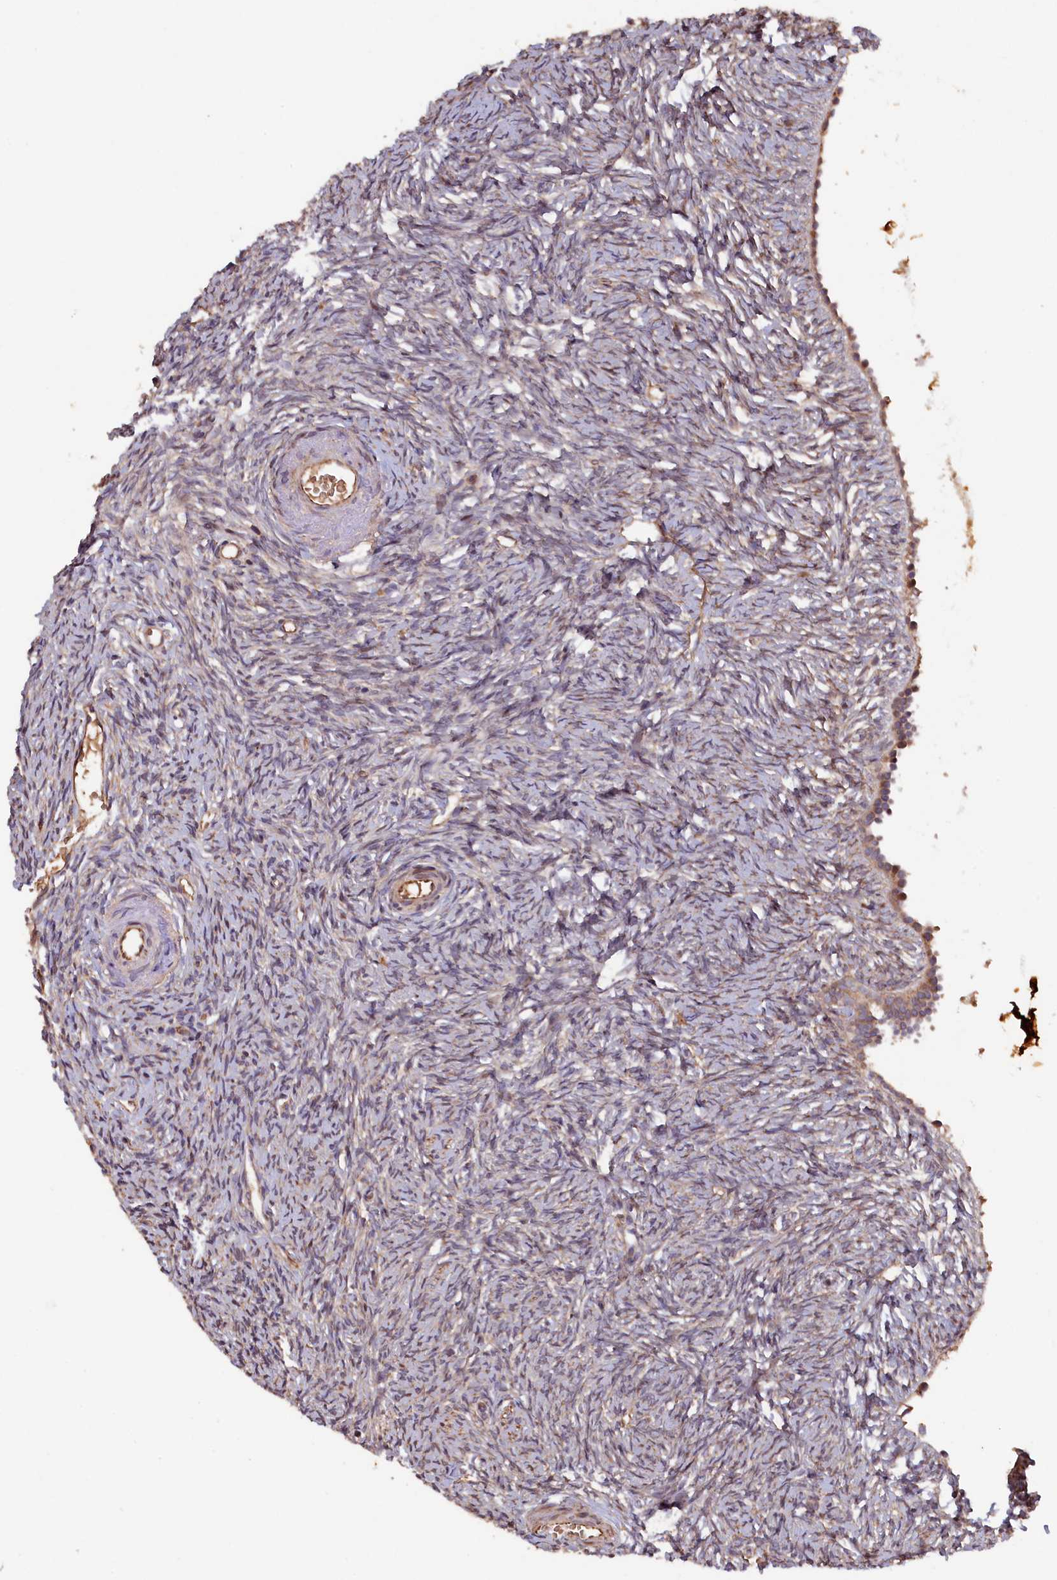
{"staining": {"intensity": "weak", "quantity": "25%-75%", "location": "cytoplasmic/membranous"}, "tissue": "ovary", "cell_type": "Ovarian stroma cells", "image_type": "normal", "snomed": [{"axis": "morphology", "description": "Normal tissue, NOS"}, {"axis": "topography", "description": "Ovary"}], "caption": "This histopathology image shows IHC staining of benign human ovary, with low weak cytoplasmic/membranous positivity in about 25%-75% of ovarian stroma cells.", "gene": "GREB1L", "patient": {"sex": "female", "age": 51}}